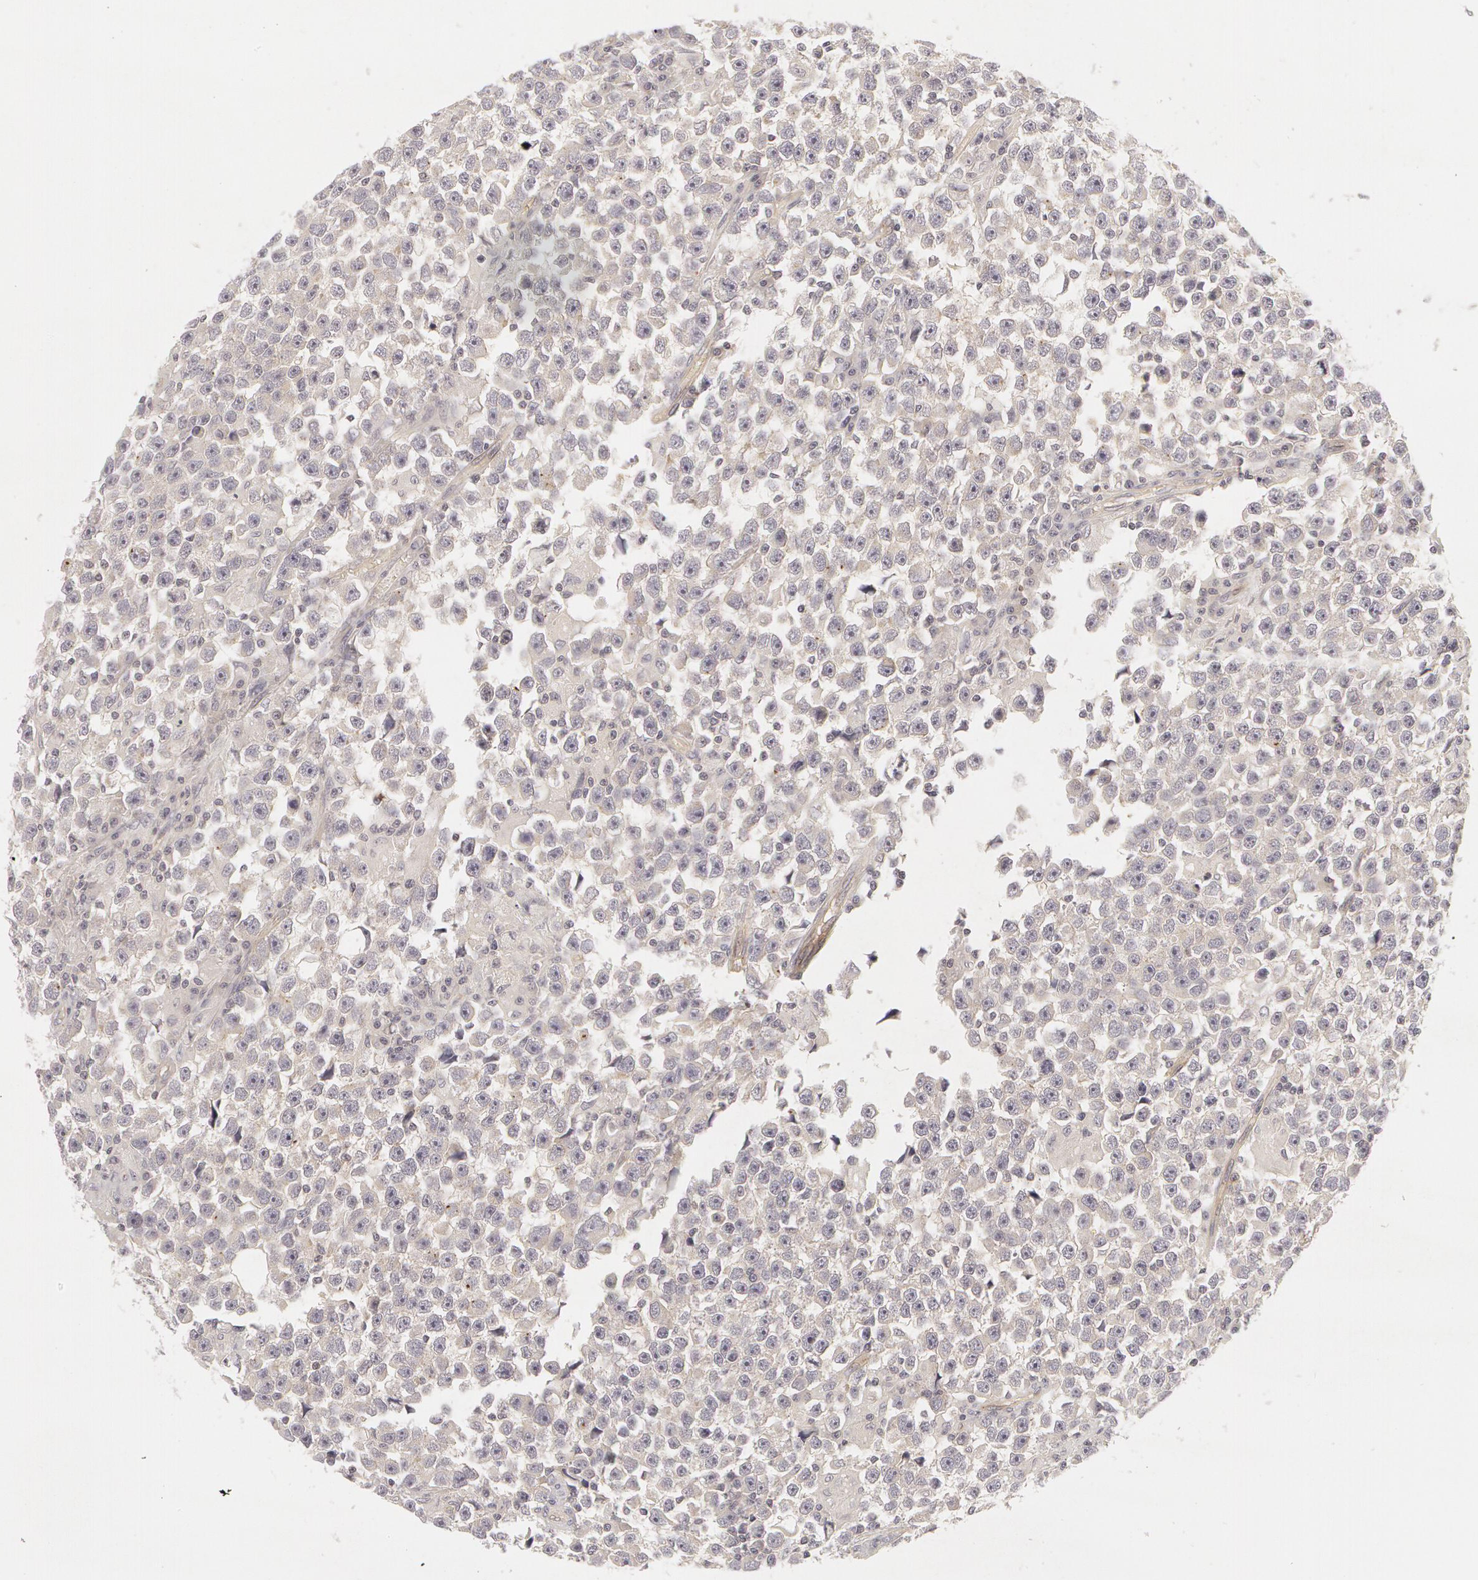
{"staining": {"intensity": "weak", "quantity": "25%-75%", "location": "cytoplasmic/membranous"}, "tissue": "testis cancer", "cell_type": "Tumor cells", "image_type": "cancer", "snomed": [{"axis": "morphology", "description": "Seminoma, NOS"}, {"axis": "topography", "description": "Testis"}], "caption": "Testis seminoma was stained to show a protein in brown. There is low levels of weak cytoplasmic/membranous staining in about 25%-75% of tumor cells. (DAB (3,3'-diaminobenzidine) = brown stain, brightfield microscopy at high magnification).", "gene": "ABCB1", "patient": {"sex": "male", "age": 33}}